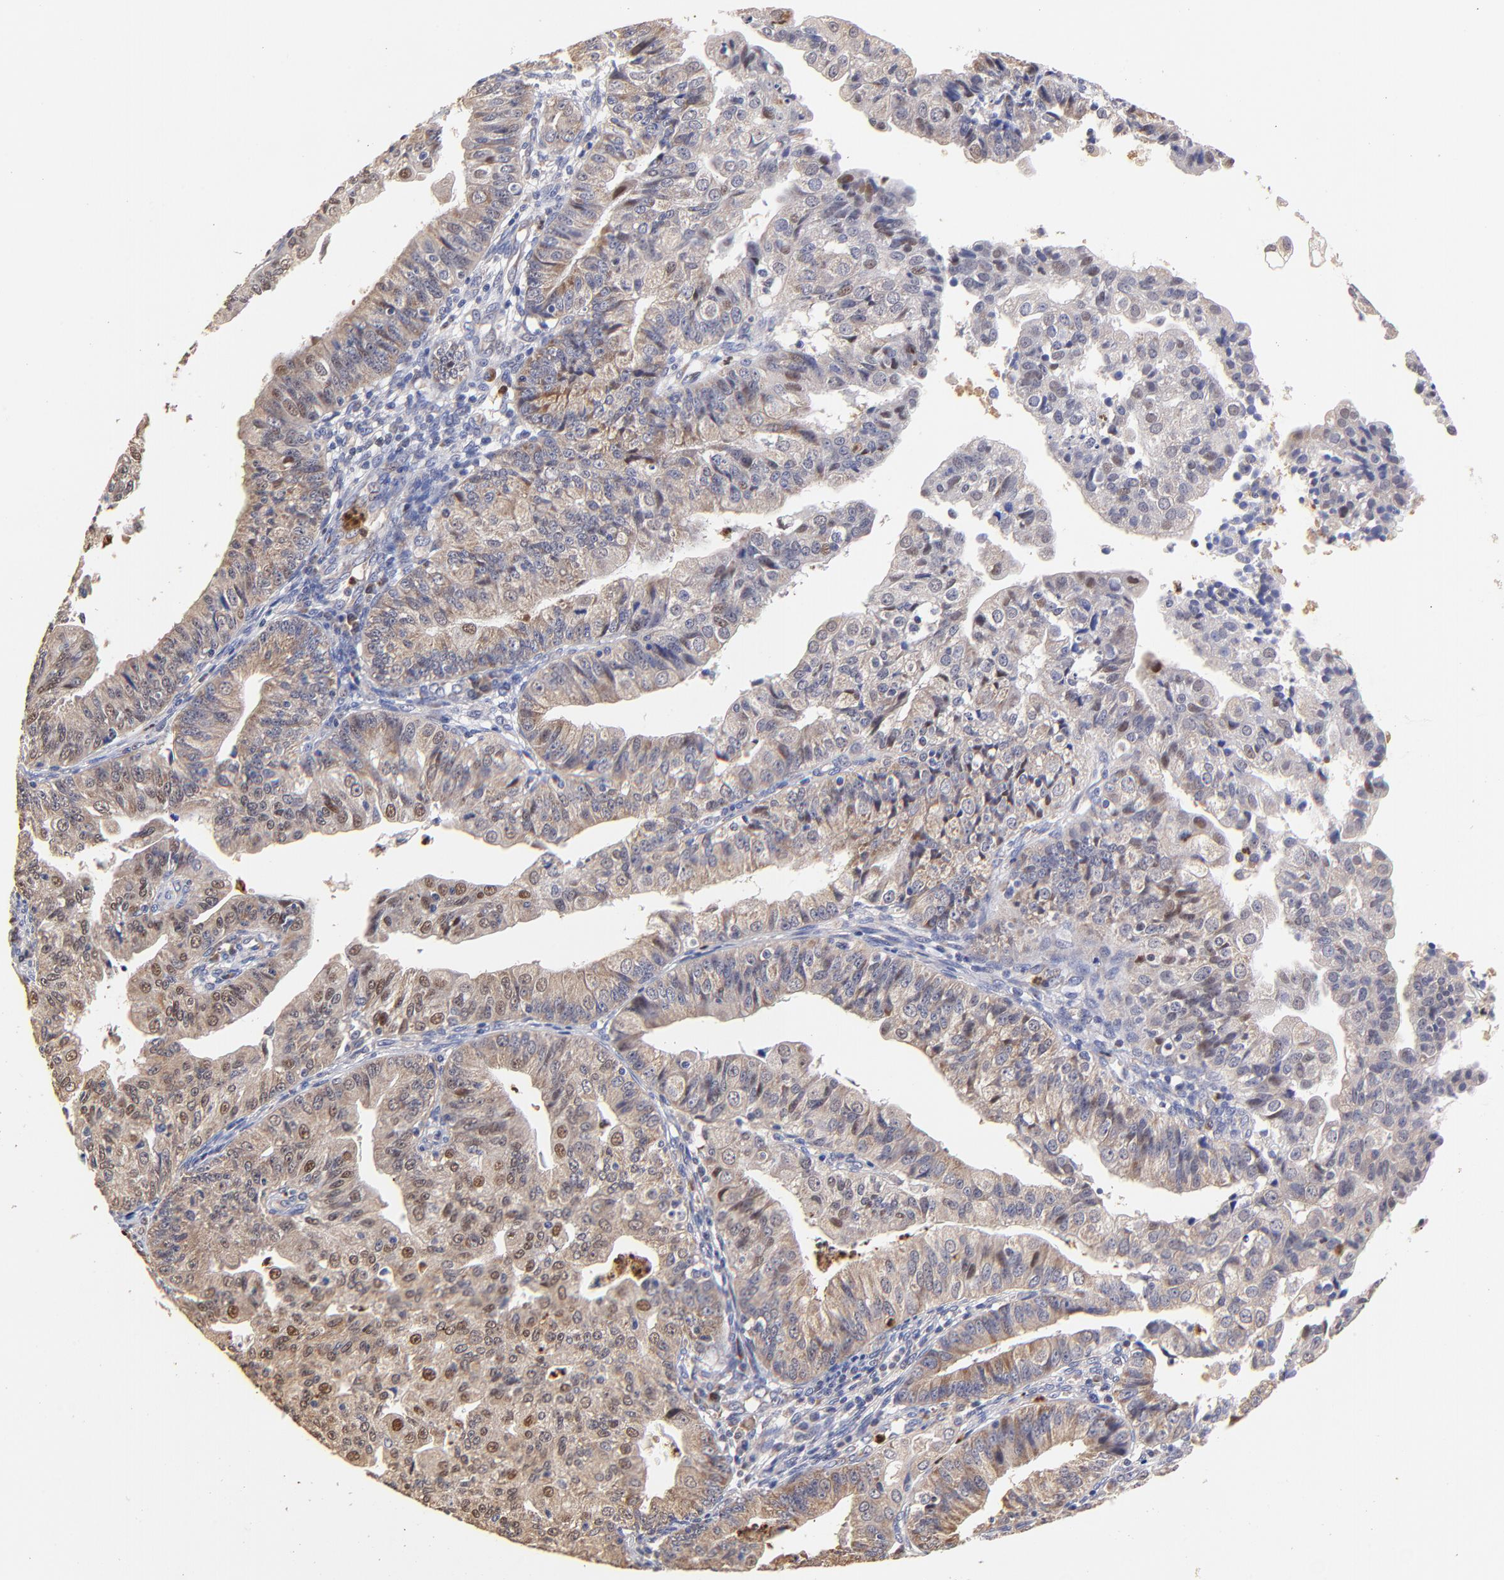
{"staining": {"intensity": "moderate", "quantity": ">75%", "location": "cytoplasmic/membranous"}, "tissue": "endometrial cancer", "cell_type": "Tumor cells", "image_type": "cancer", "snomed": [{"axis": "morphology", "description": "Adenocarcinoma, NOS"}, {"axis": "topography", "description": "Endometrium"}], "caption": "Protein expression analysis of endometrial cancer displays moderate cytoplasmic/membranous staining in approximately >75% of tumor cells. (DAB IHC with brightfield microscopy, high magnification).", "gene": "BBOF1", "patient": {"sex": "female", "age": 56}}